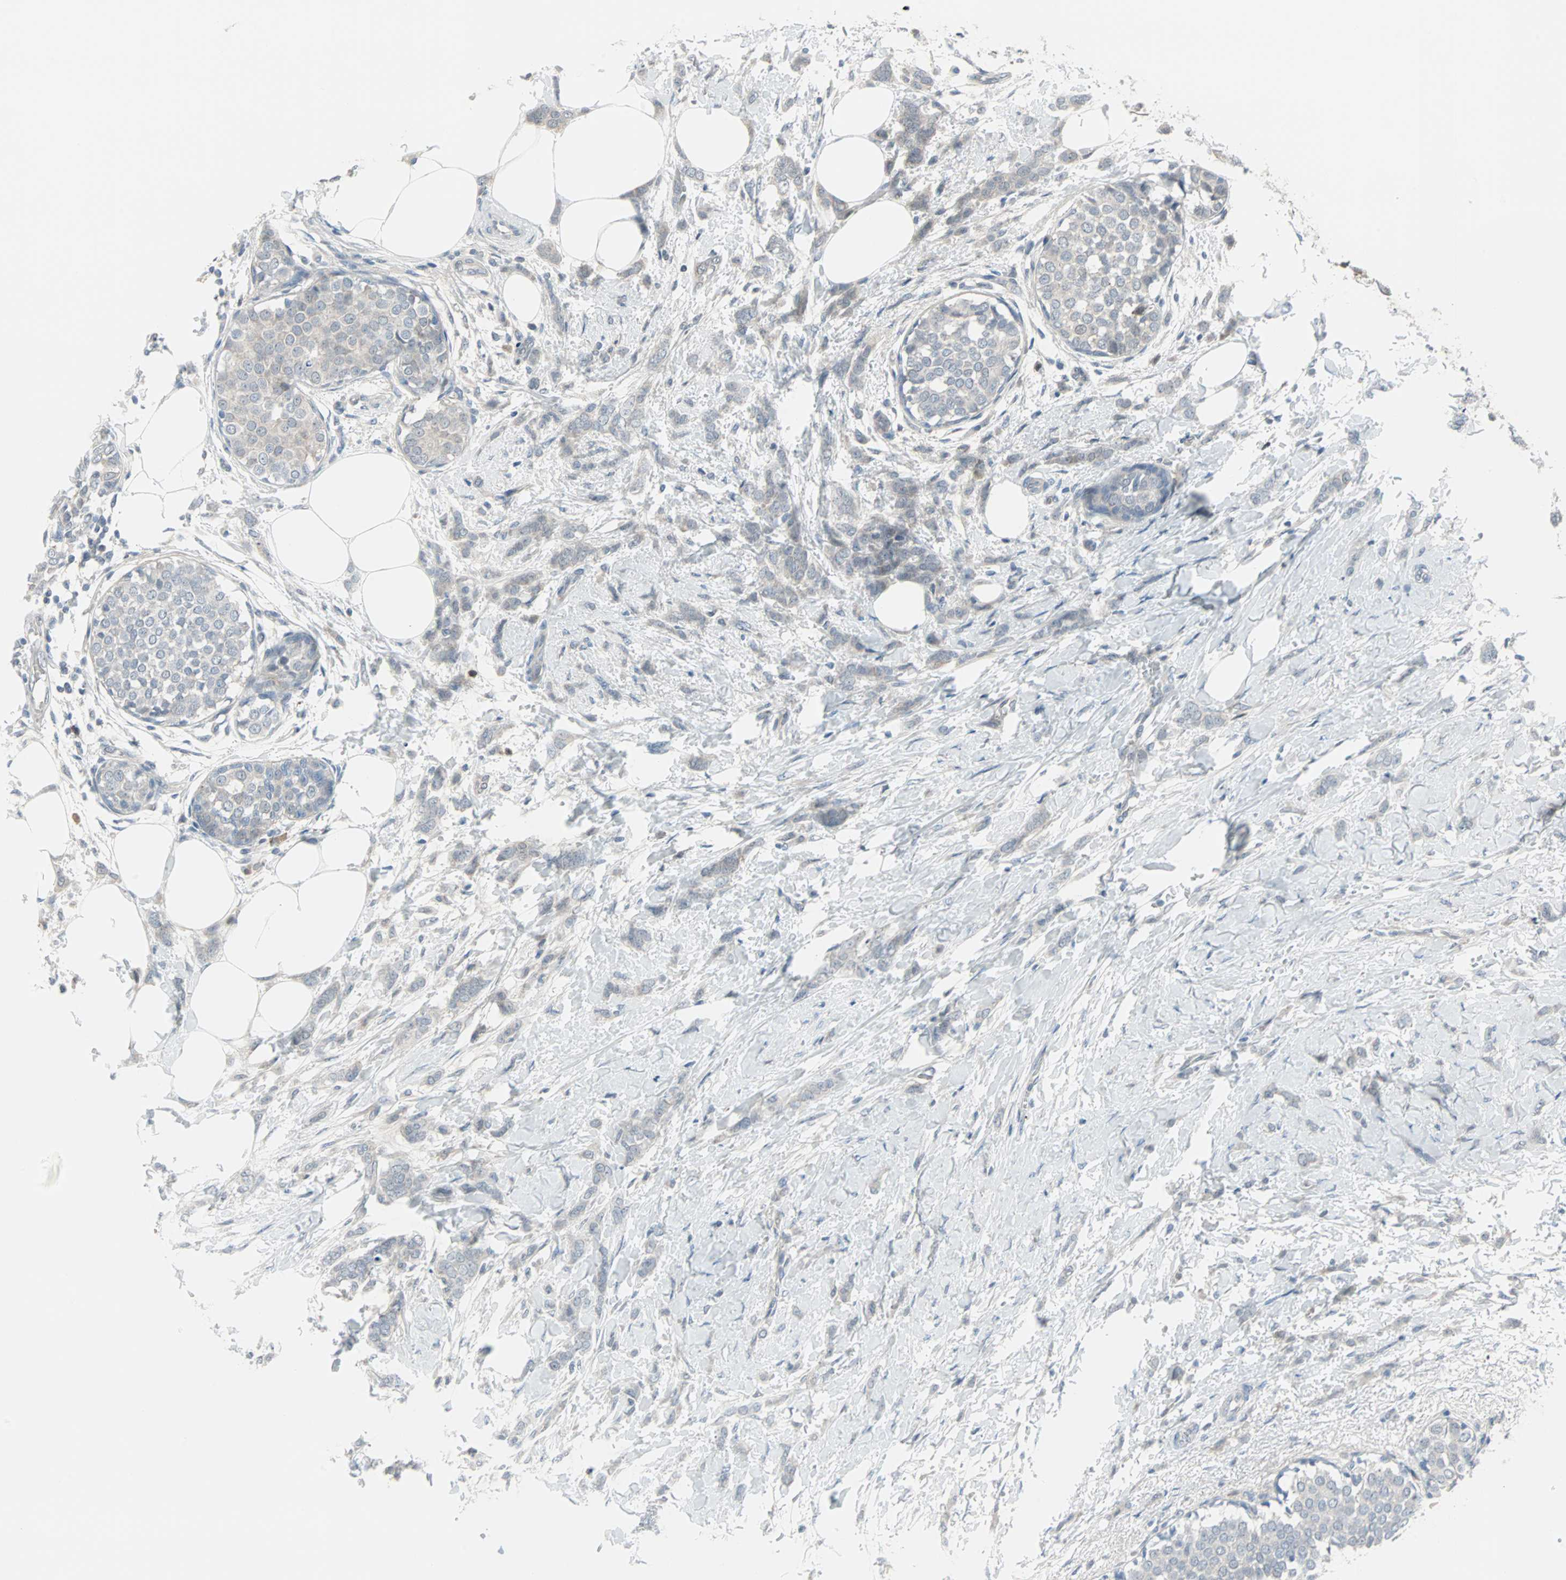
{"staining": {"intensity": "negative", "quantity": "none", "location": "none"}, "tissue": "breast cancer", "cell_type": "Tumor cells", "image_type": "cancer", "snomed": [{"axis": "morphology", "description": "Lobular carcinoma, in situ"}, {"axis": "morphology", "description": "Lobular carcinoma"}, {"axis": "topography", "description": "Breast"}], "caption": "A histopathology image of human breast cancer (lobular carcinoma) is negative for staining in tumor cells. (Stains: DAB (3,3'-diaminobenzidine) immunohistochemistry with hematoxylin counter stain, Microscopy: brightfield microscopy at high magnification).", "gene": "CASP3", "patient": {"sex": "female", "age": 41}}